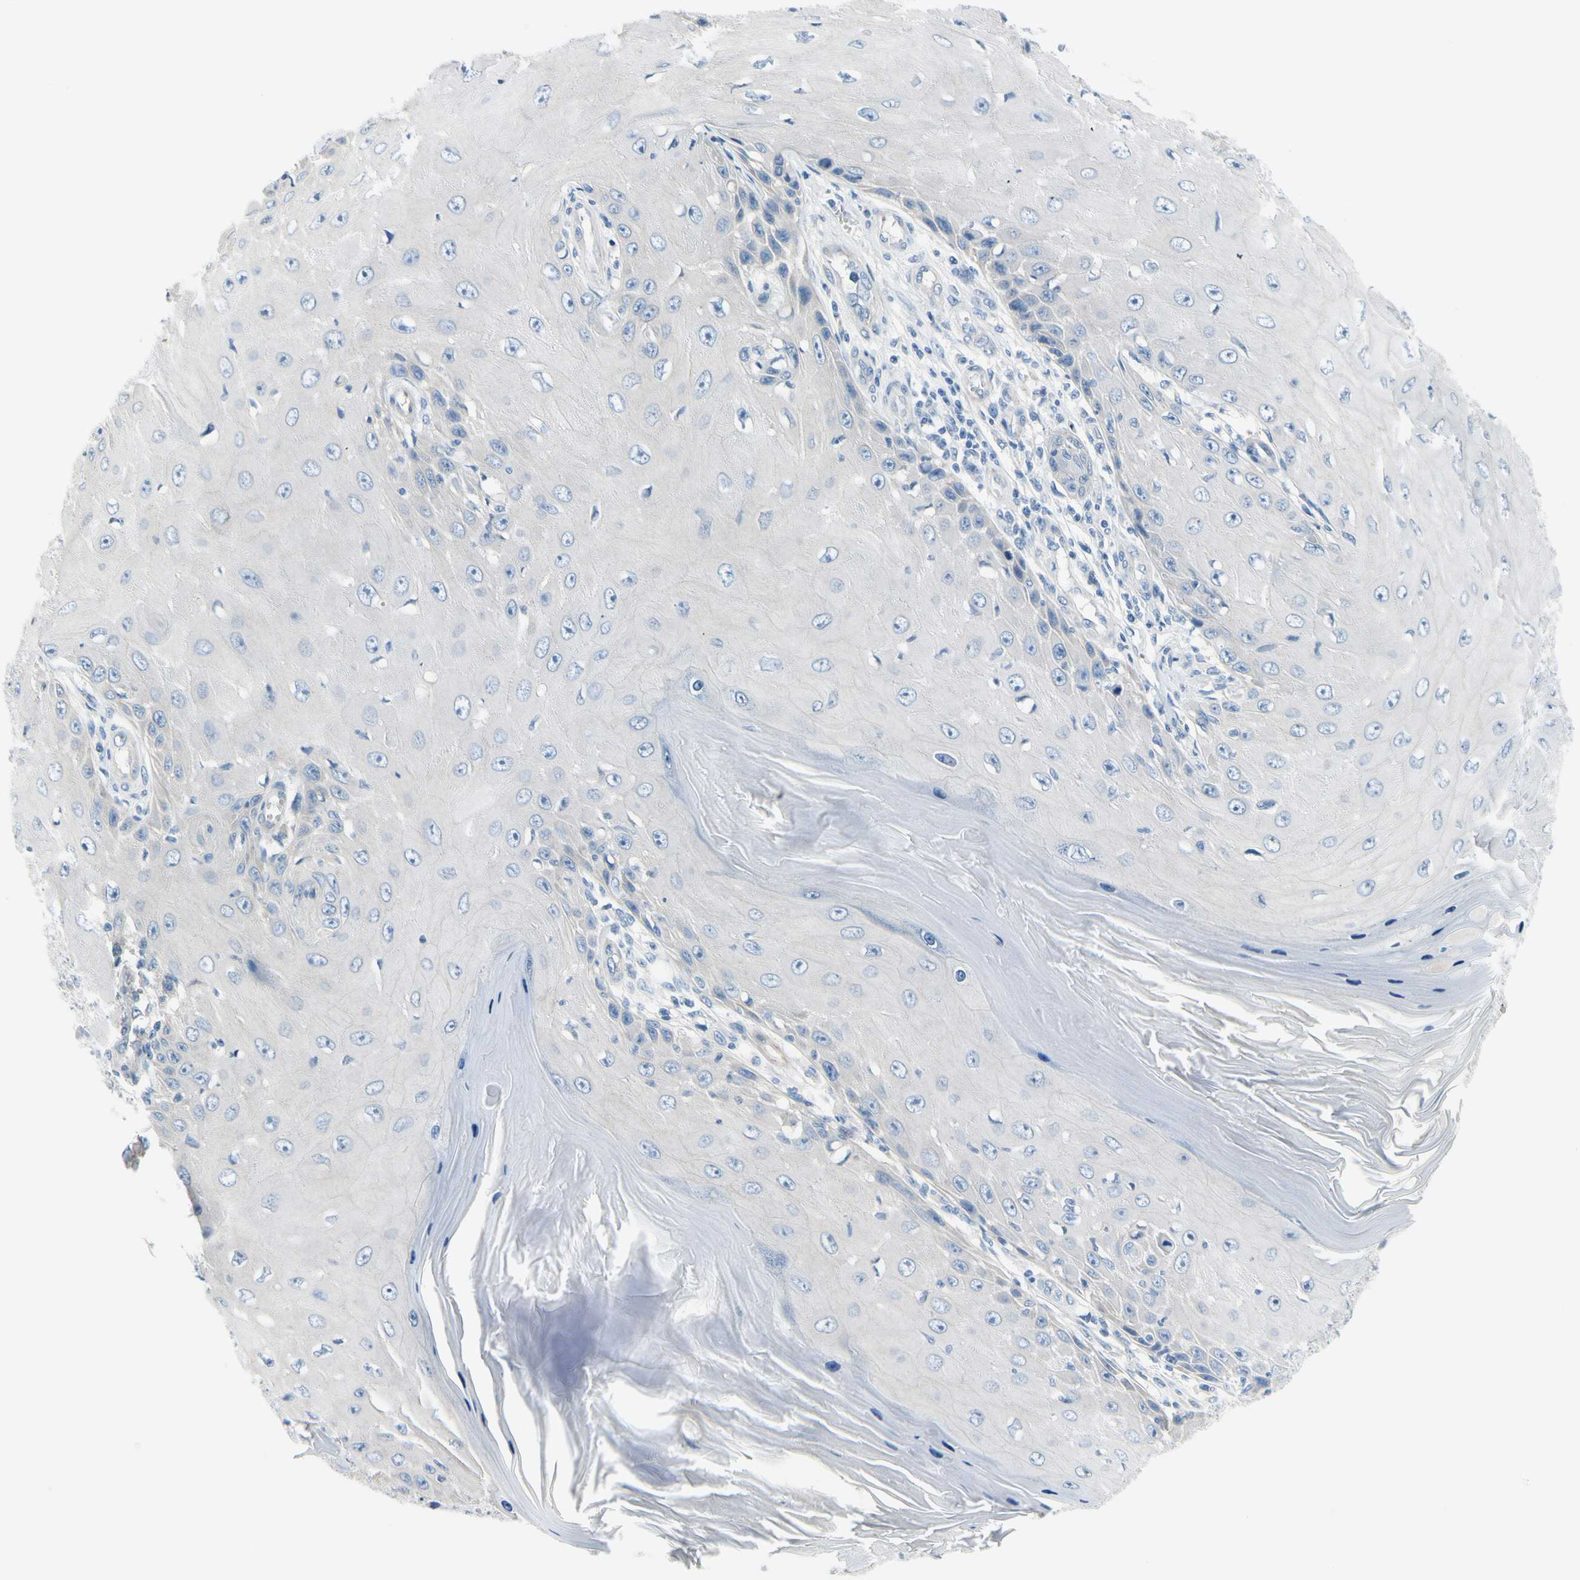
{"staining": {"intensity": "negative", "quantity": "none", "location": "none"}, "tissue": "skin cancer", "cell_type": "Tumor cells", "image_type": "cancer", "snomed": [{"axis": "morphology", "description": "Squamous cell carcinoma, NOS"}, {"axis": "topography", "description": "Skin"}], "caption": "Image shows no significant protein expression in tumor cells of squamous cell carcinoma (skin).", "gene": "FCER2", "patient": {"sex": "female", "age": 73}}